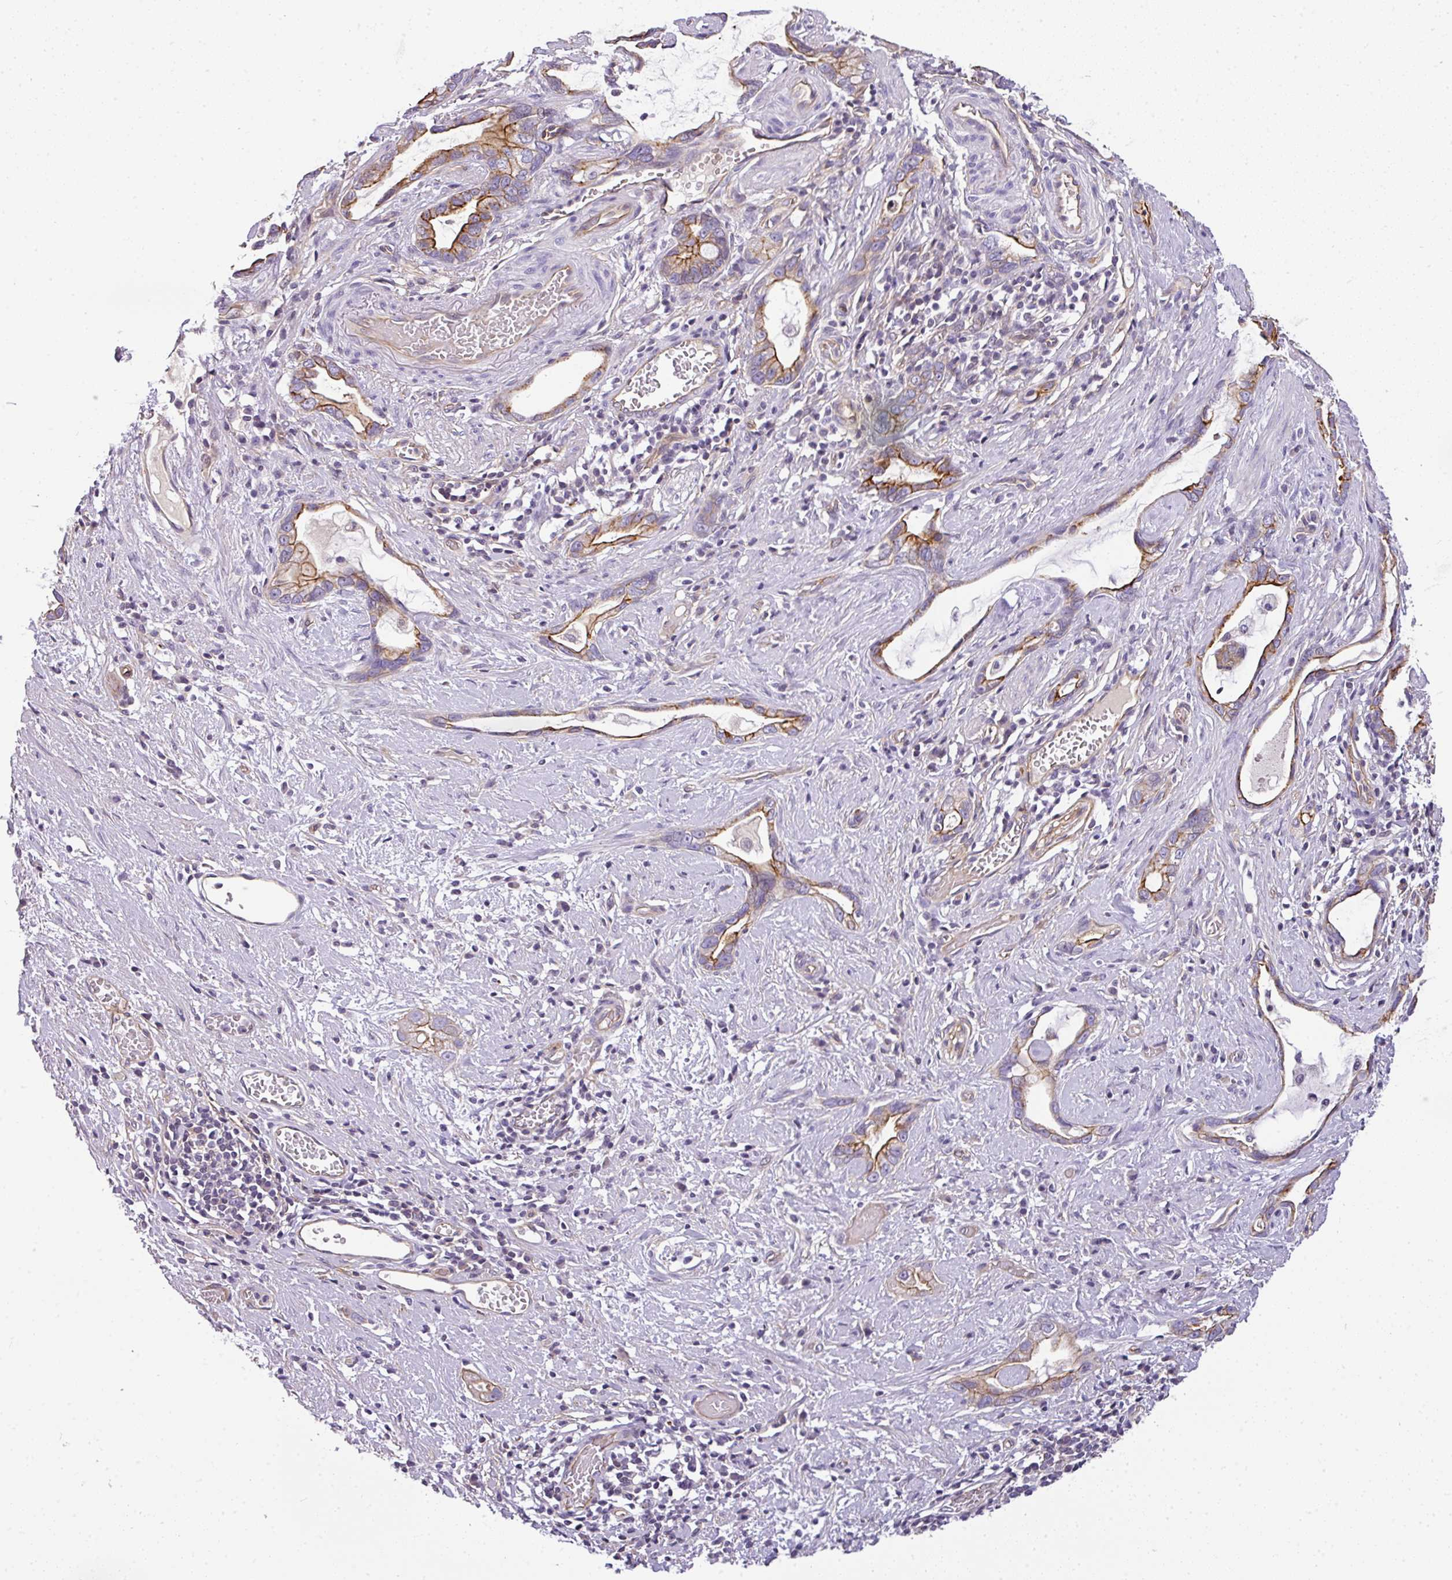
{"staining": {"intensity": "moderate", "quantity": "25%-75%", "location": "cytoplasmic/membranous"}, "tissue": "stomach cancer", "cell_type": "Tumor cells", "image_type": "cancer", "snomed": [{"axis": "morphology", "description": "Adenocarcinoma, NOS"}, {"axis": "topography", "description": "Stomach"}], "caption": "DAB (3,3'-diaminobenzidine) immunohistochemical staining of human adenocarcinoma (stomach) reveals moderate cytoplasmic/membranous protein staining in approximately 25%-75% of tumor cells.", "gene": "OR11H4", "patient": {"sex": "male", "age": 55}}